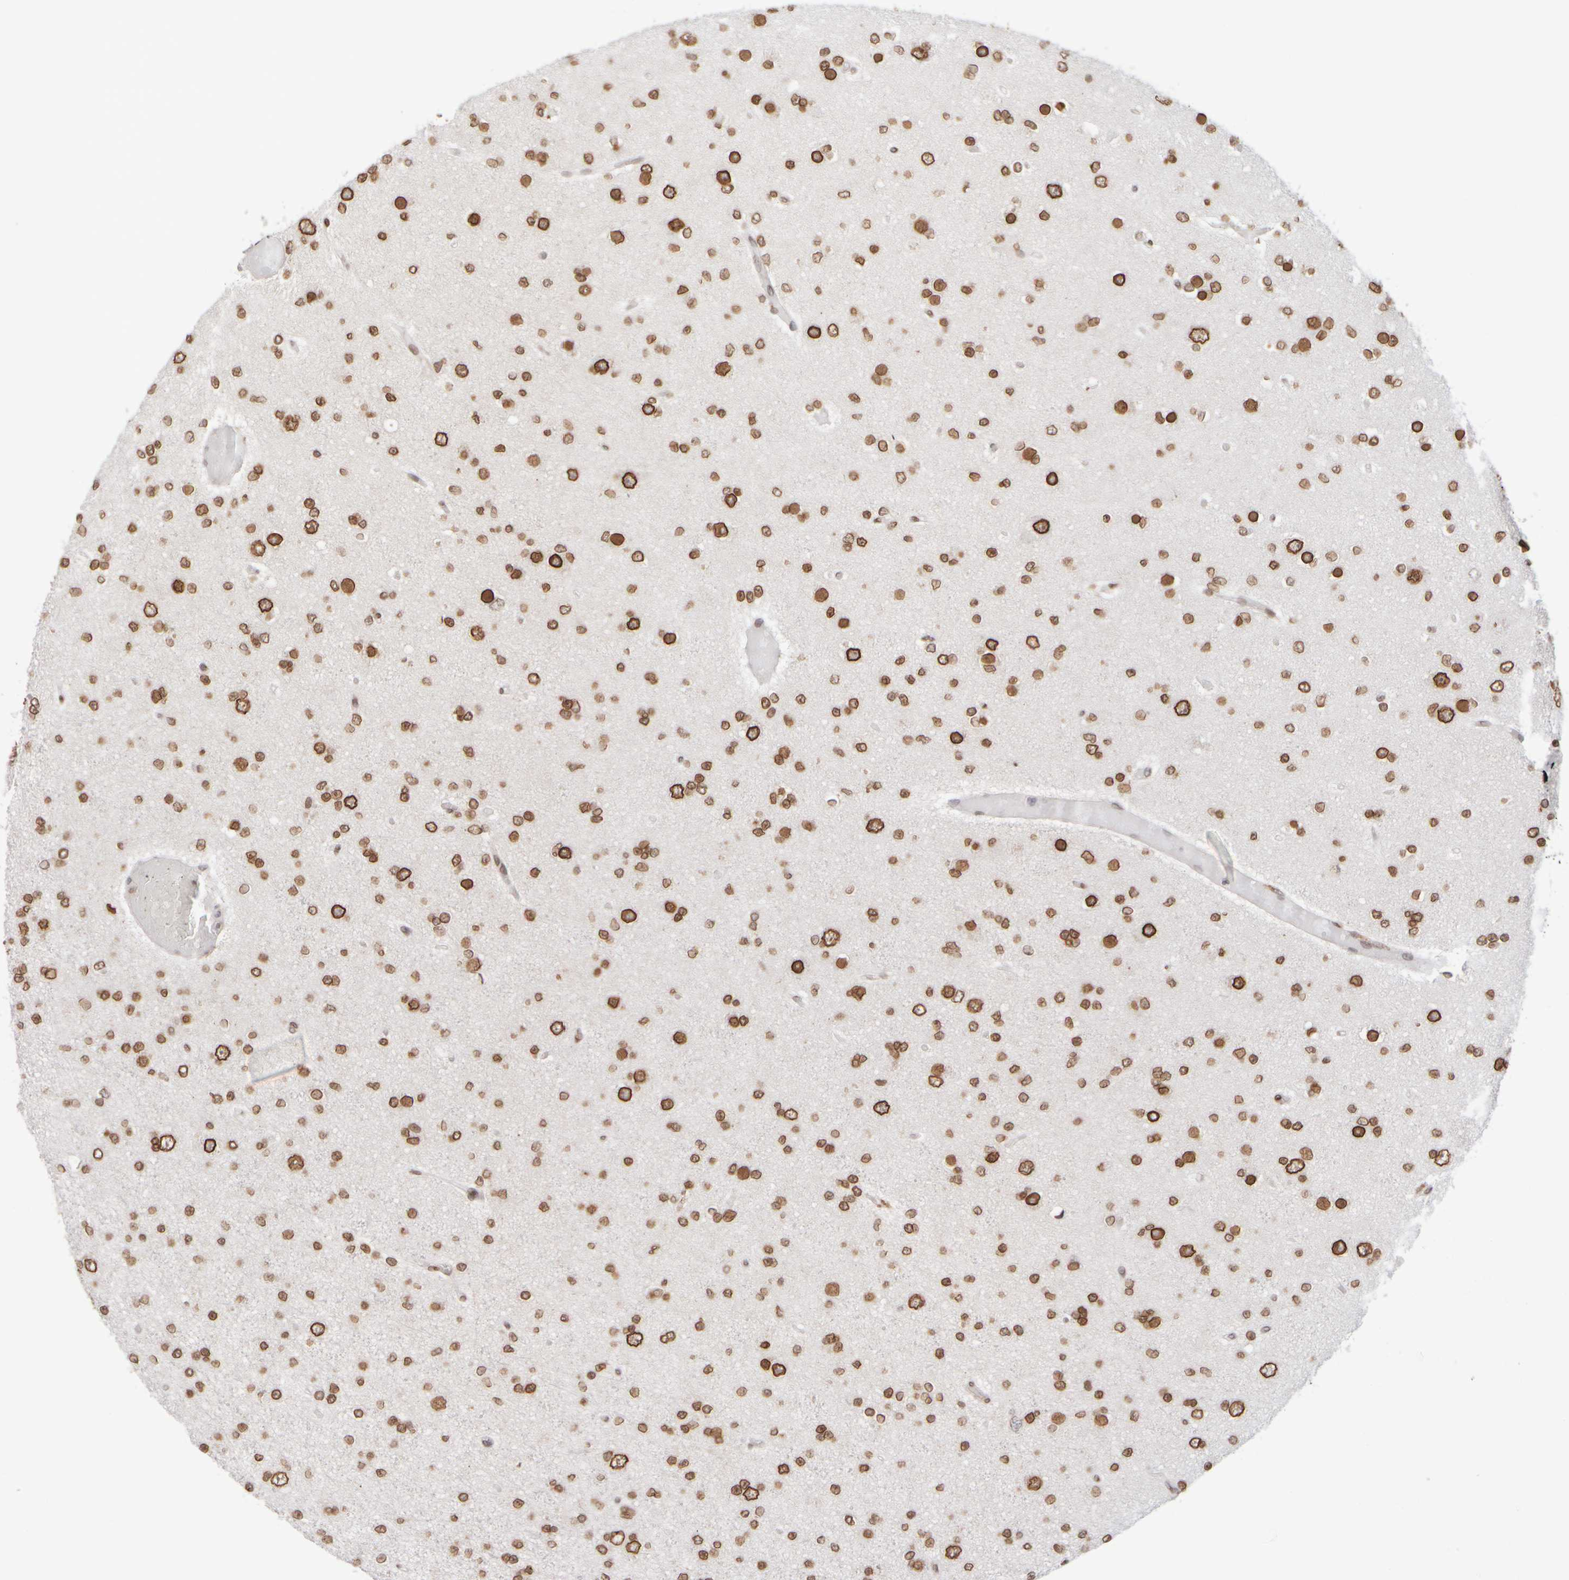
{"staining": {"intensity": "strong", "quantity": ">75%", "location": "cytoplasmic/membranous,nuclear"}, "tissue": "glioma", "cell_type": "Tumor cells", "image_type": "cancer", "snomed": [{"axis": "morphology", "description": "Glioma, malignant, Low grade"}, {"axis": "topography", "description": "Brain"}], "caption": "A photomicrograph of malignant low-grade glioma stained for a protein reveals strong cytoplasmic/membranous and nuclear brown staining in tumor cells. The protein is stained brown, and the nuclei are stained in blue (DAB (3,3'-diaminobenzidine) IHC with brightfield microscopy, high magnification).", "gene": "ZC3HC1", "patient": {"sex": "female", "age": 22}}